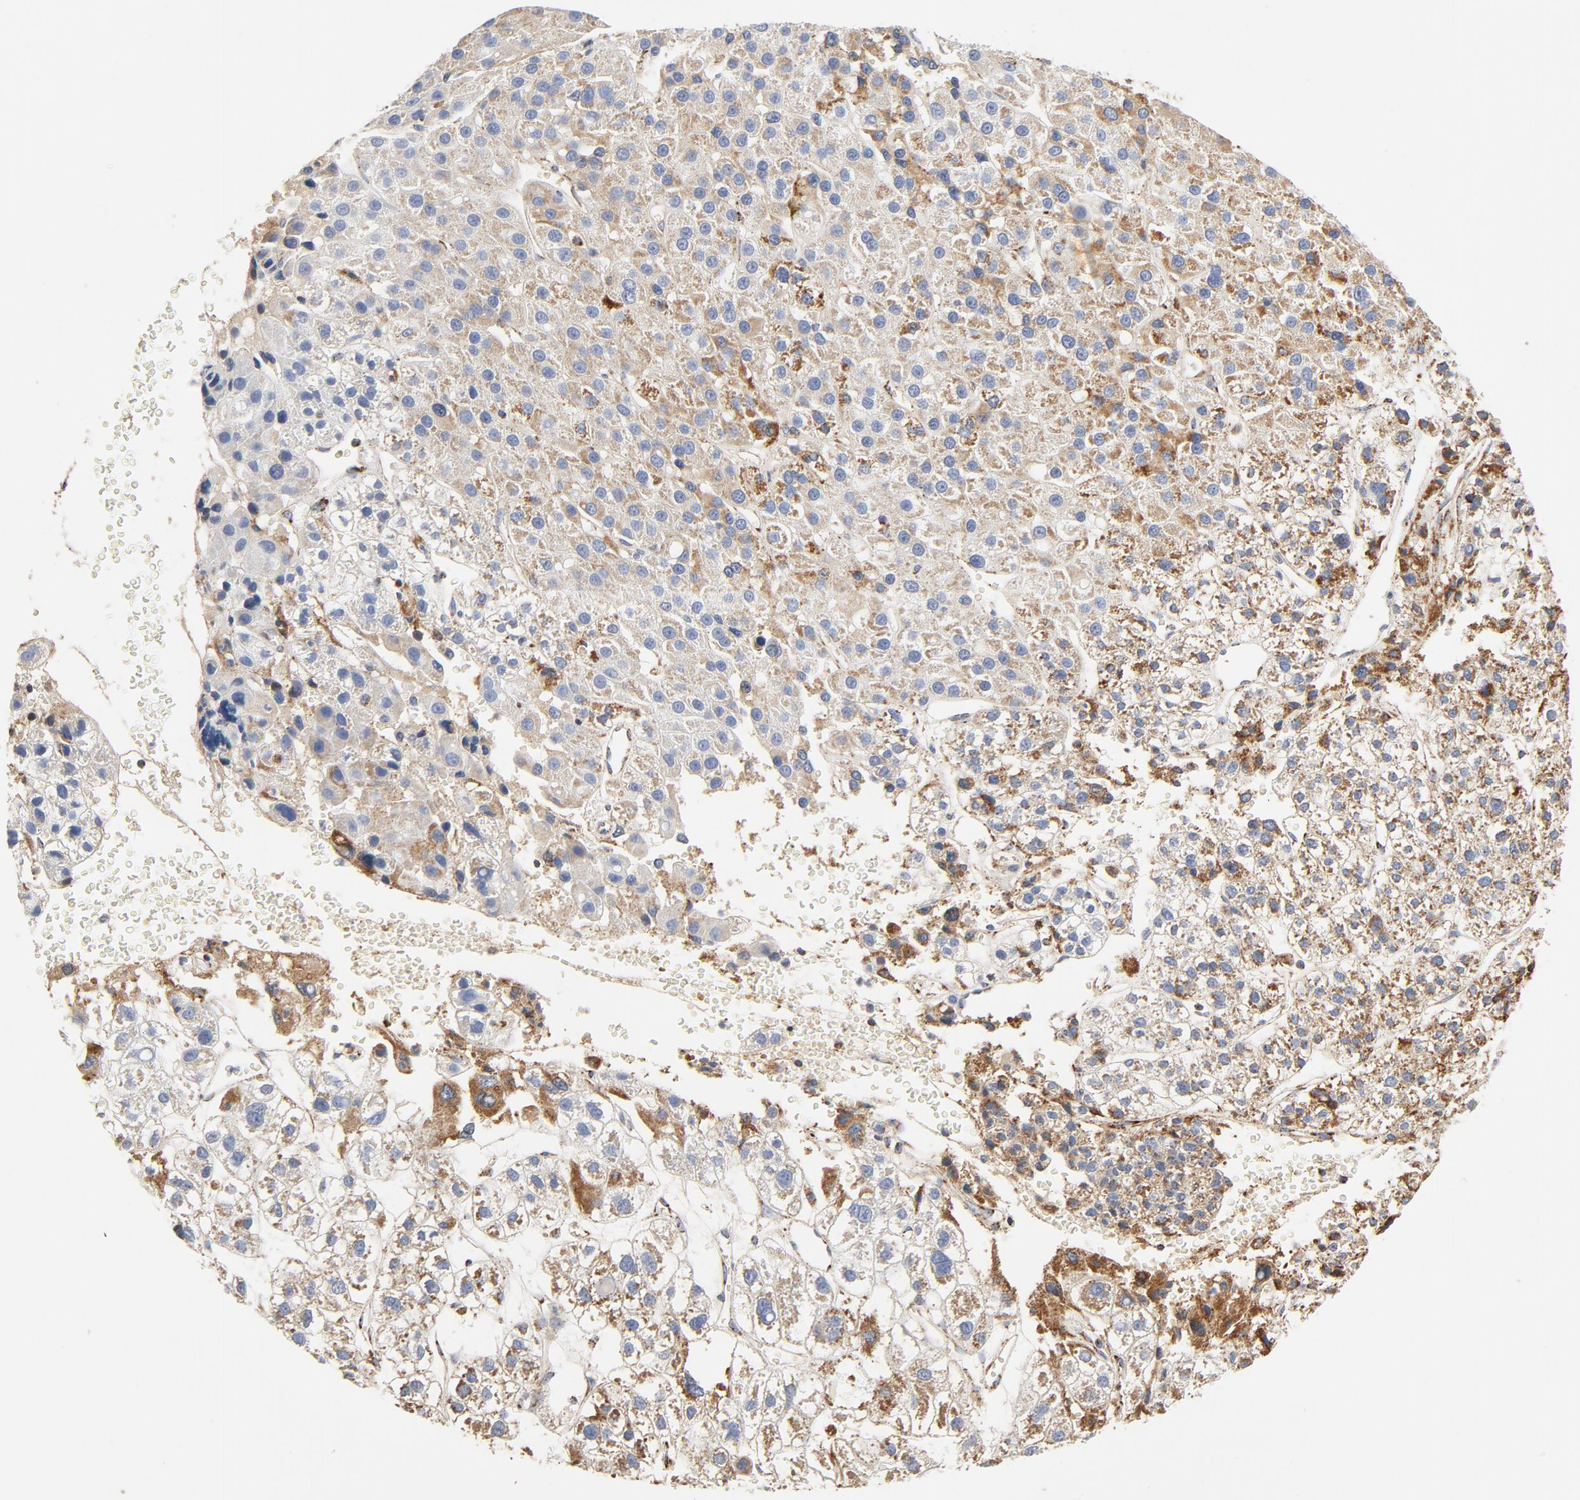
{"staining": {"intensity": "moderate", "quantity": ">75%", "location": "cytoplasmic/membranous"}, "tissue": "liver cancer", "cell_type": "Tumor cells", "image_type": "cancer", "snomed": [{"axis": "morphology", "description": "Carcinoma, Hepatocellular, NOS"}, {"axis": "topography", "description": "Liver"}], "caption": "This histopathology image displays immunohistochemistry staining of liver hepatocellular carcinoma, with medium moderate cytoplasmic/membranous expression in about >75% of tumor cells.", "gene": "PCNX4", "patient": {"sex": "female", "age": 85}}